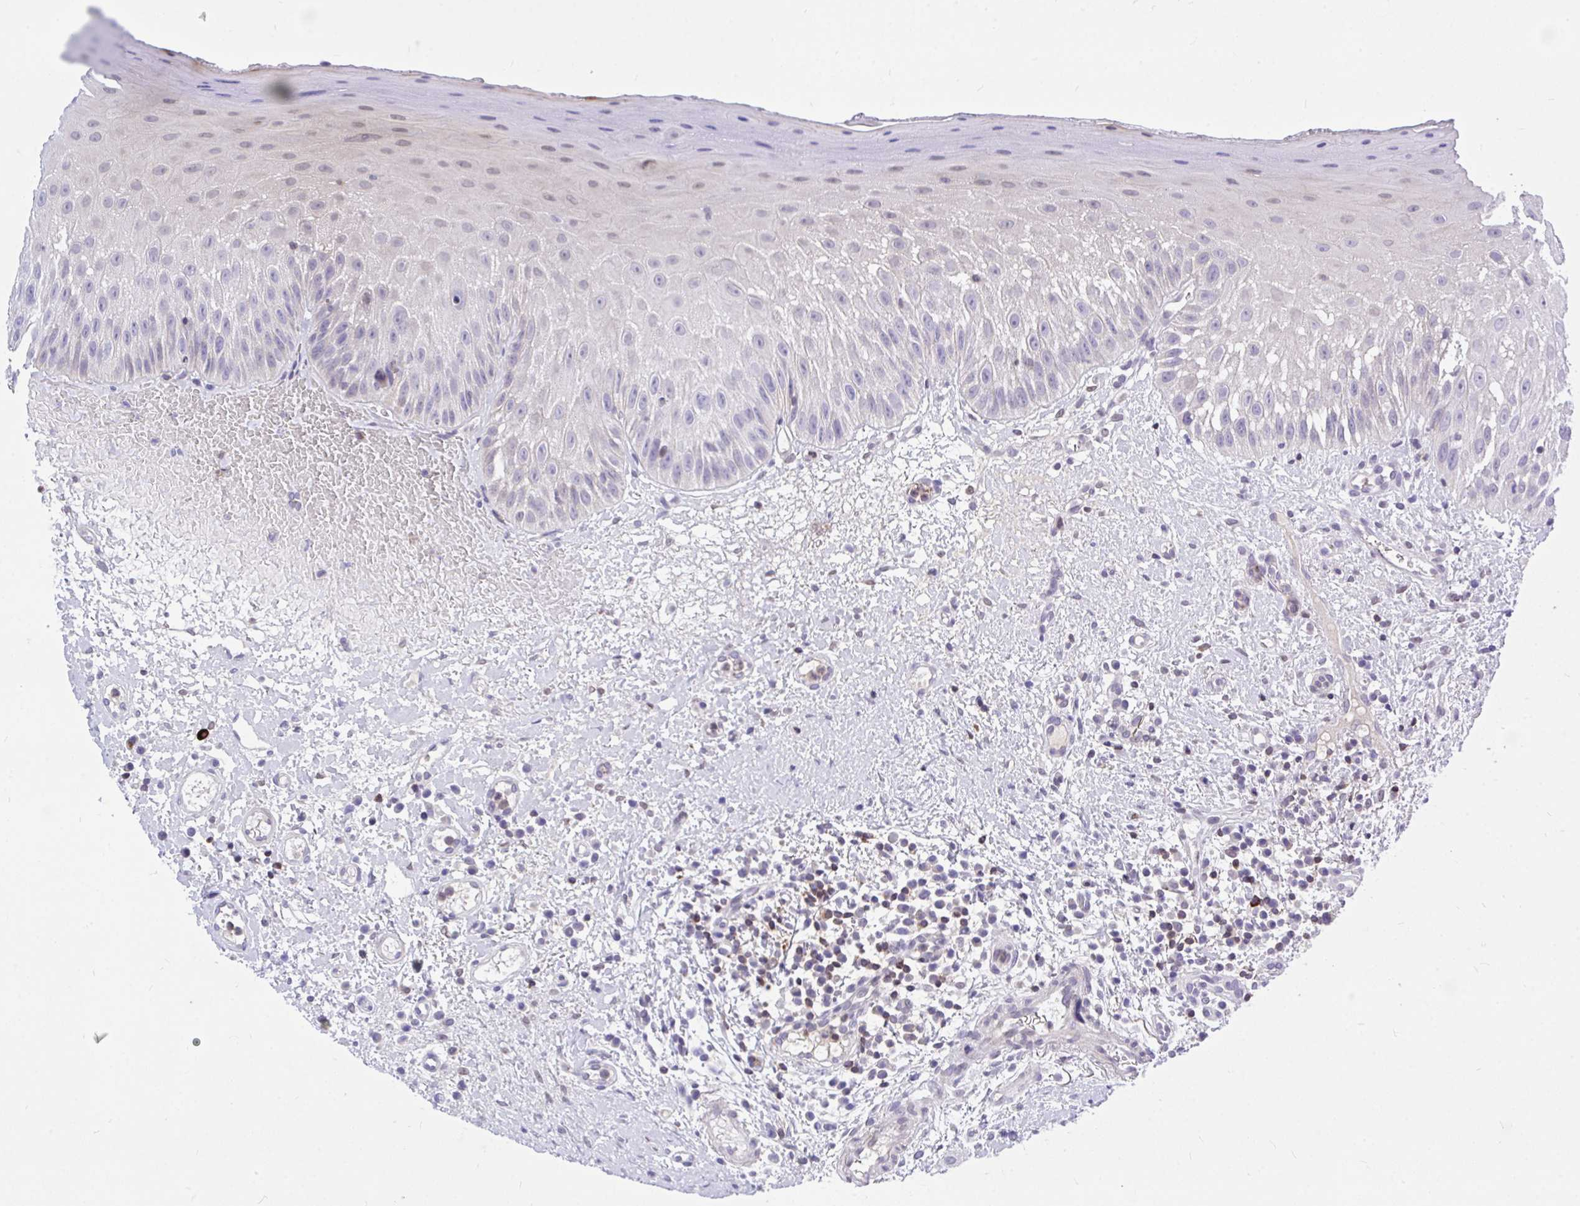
{"staining": {"intensity": "weak", "quantity": "<25%", "location": "nuclear"}, "tissue": "oral mucosa", "cell_type": "Squamous epithelial cells", "image_type": "normal", "snomed": [{"axis": "morphology", "description": "Normal tissue, NOS"}, {"axis": "topography", "description": "Oral tissue"}, {"axis": "topography", "description": "Tounge, NOS"}], "caption": "Squamous epithelial cells show no significant protein staining in normal oral mucosa. Nuclei are stained in blue.", "gene": "CXCL8", "patient": {"sex": "male", "age": 83}}